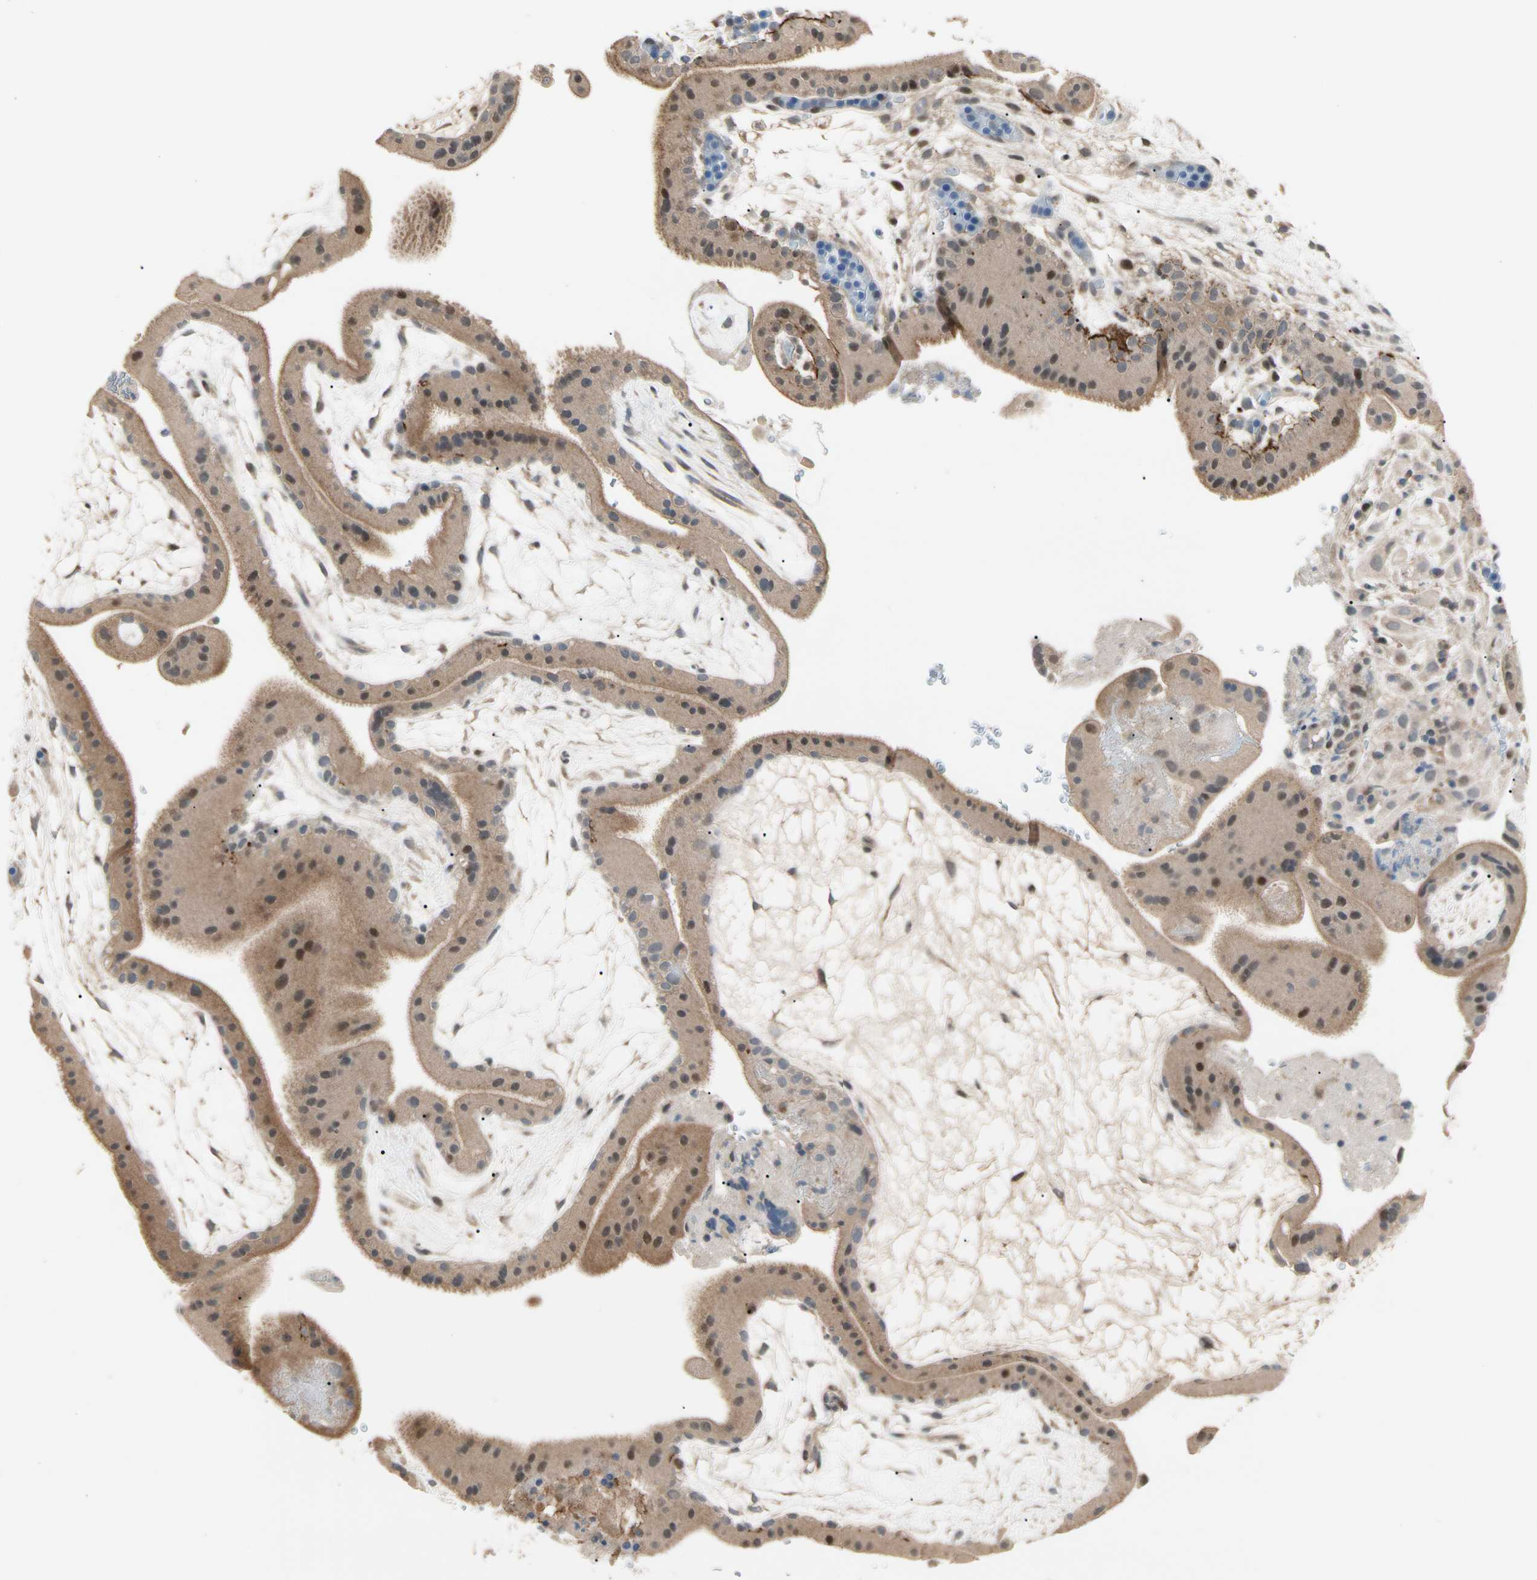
{"staining": {"intensity": "weak", "quantity": "25%-75%", "location": "cytoplasmic/membranous"}, "tissue": "placenta", "cell_type": "Decidual cells", "image_type": "normal", "snomed": [{"axis": "morphology", "description": "Normal tissue, NOS"}, {"axis": "topography", "description": "Placenta"}], "caption": "IHC histopathology image of normal placenta: human placenta stained using immunohistochemistry (IHC) exhibits low levels of weak protein expression localized specifically in the cytoplasmic/membranous of decidual cells, appearing as a cytoplasmic/membranous brown color.", "gene": "ATG4C", "patient": {"sex": "female", "age": 19}}